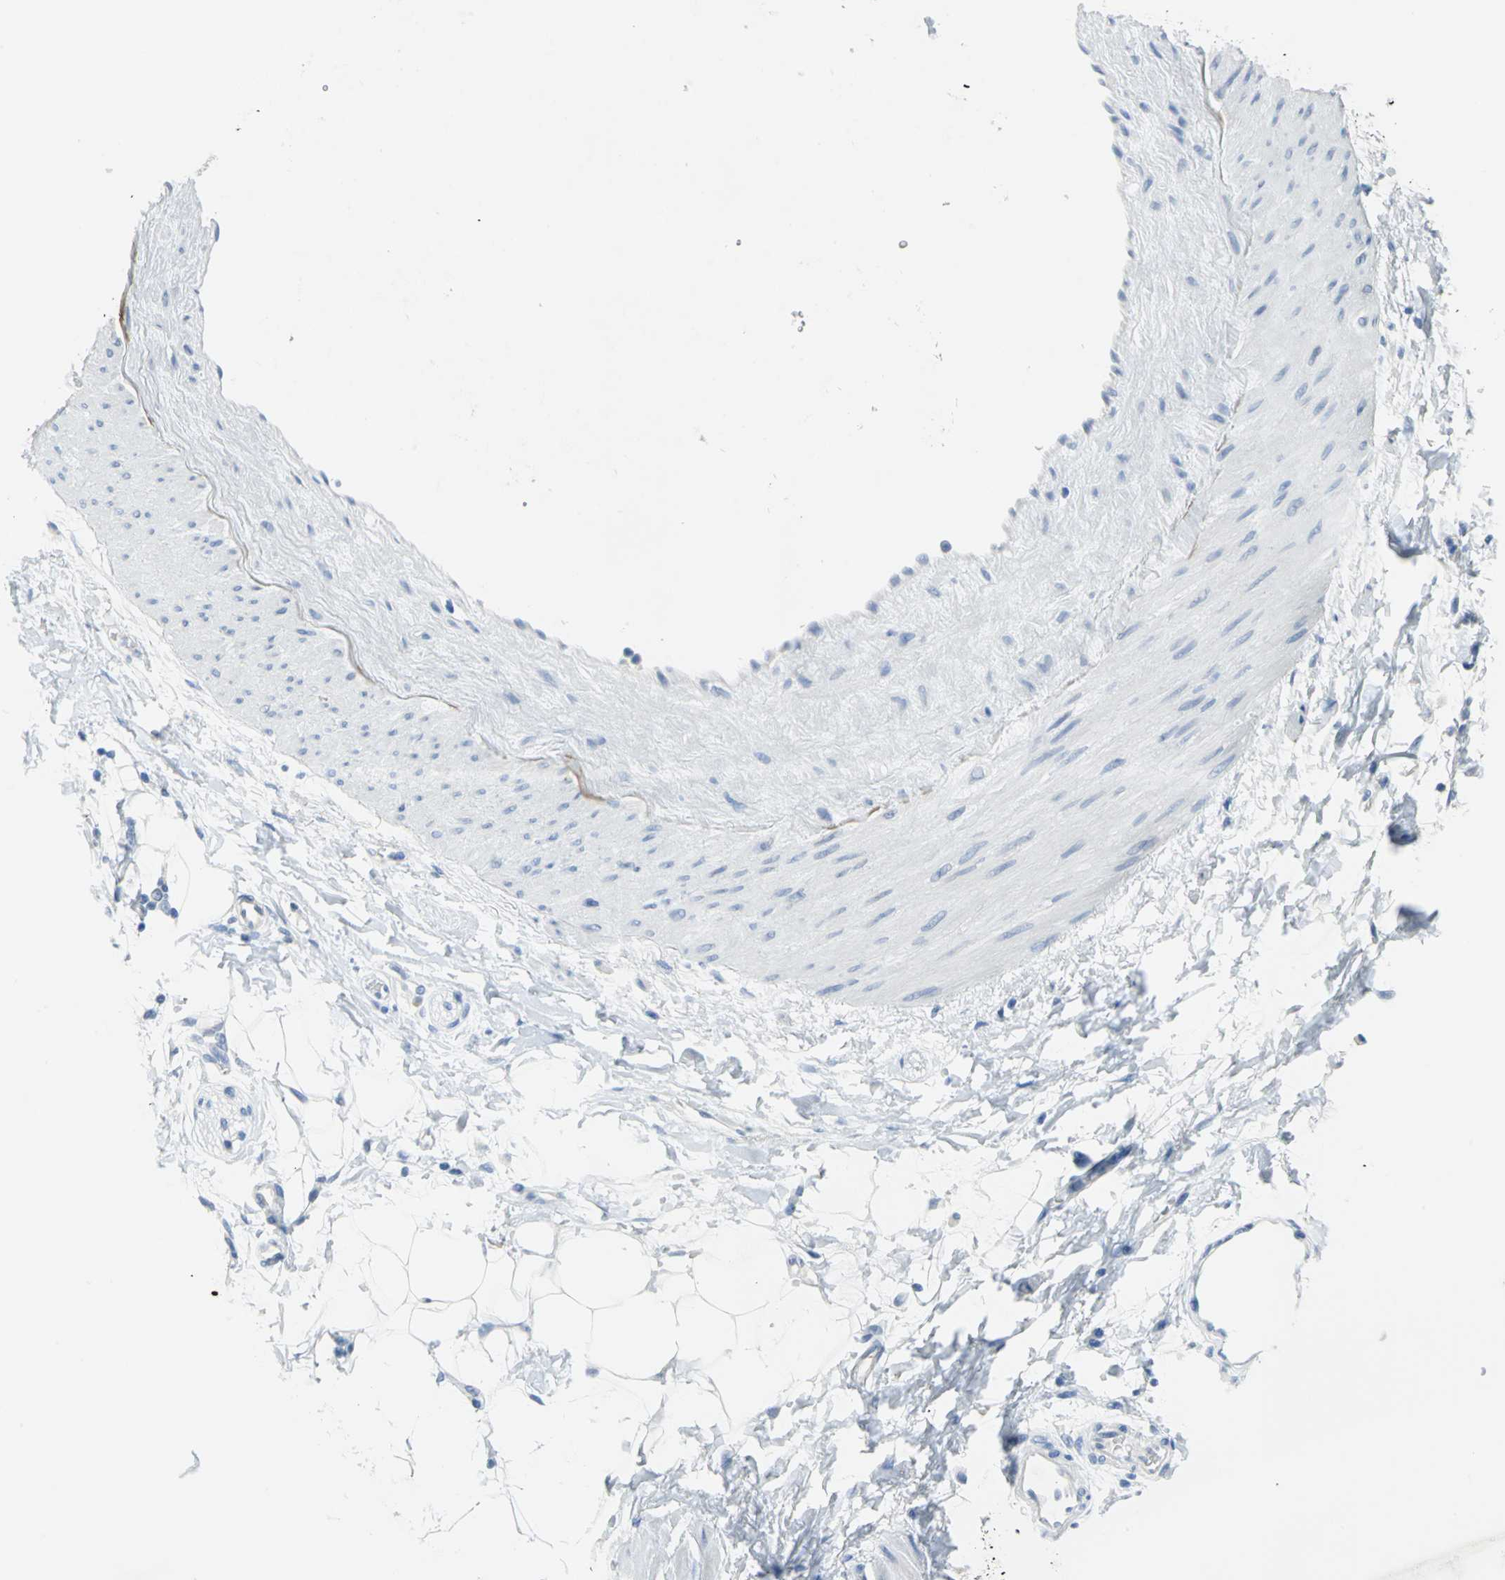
{"staining": {"intensity": "negative", "quantity": "none", "location": "none"}, "tissue": "adipose tissue", "cell_type": "Adipocytes", "image_type": "normal", "snomed": [{"axis": "morphology", "description": "Normal tissue, NOS"}, {"axis": "morphology", "description": "Urothelial carcinoma, High grade"}, {"axis": "topography", "description": "Vascular tissue"}, {"axis": "topography", "description": "Urinary bladder"}], "caption": "Immunohistochemistry (IHC) photomicrograph of normal human adipose tissue stained for a protein (brown), which exhibits no staining in adipocytes.", "gene": "PKLR", "patient": {"sex": "female", "age": 56}}